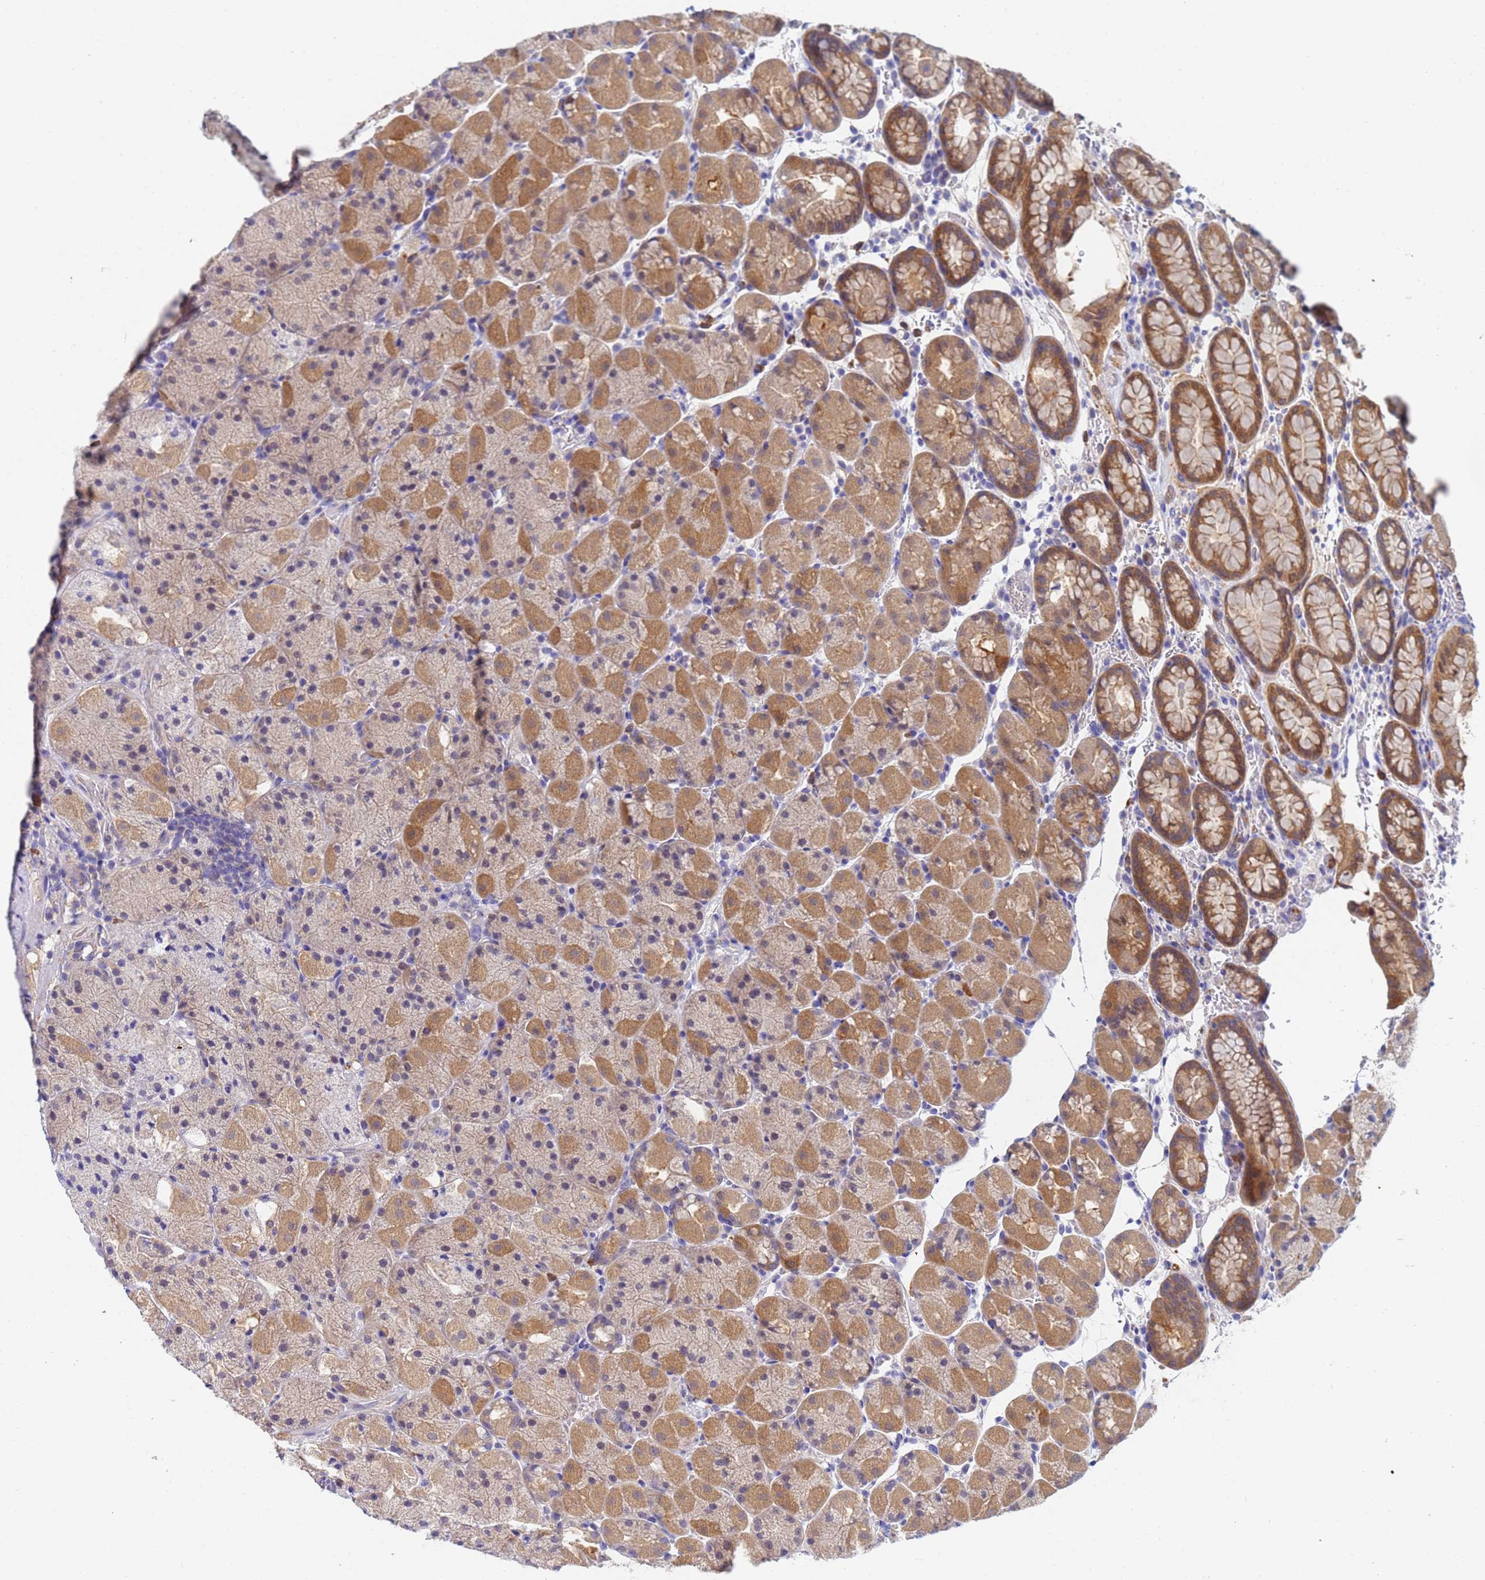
{"staining": {"intensity": "moderate", "quantity": ">75%", "location": "cytoplasmic/membranous"}, "tissue": "stomach", "cell_type": "Glandular cells", "image_type": "normal", "snomed": [{"axis": "morphology", "description": "Normal tissue, NOS"}, {"axis": "topography", "description": "Stomach, upper"}, {"axis": "topography", "description": "Stomach, lower"}], "caption": "DAB immunohistochemical staining of unremarkable human stomach reveals moderate cytoplasmic/membranous protein staining in approximately >75% of glandular cells. (Brightfield microscopy of DAB IHC at high magnification).", "gene": "TTLL11", "patient": {"sex": "male", "age": 67}}